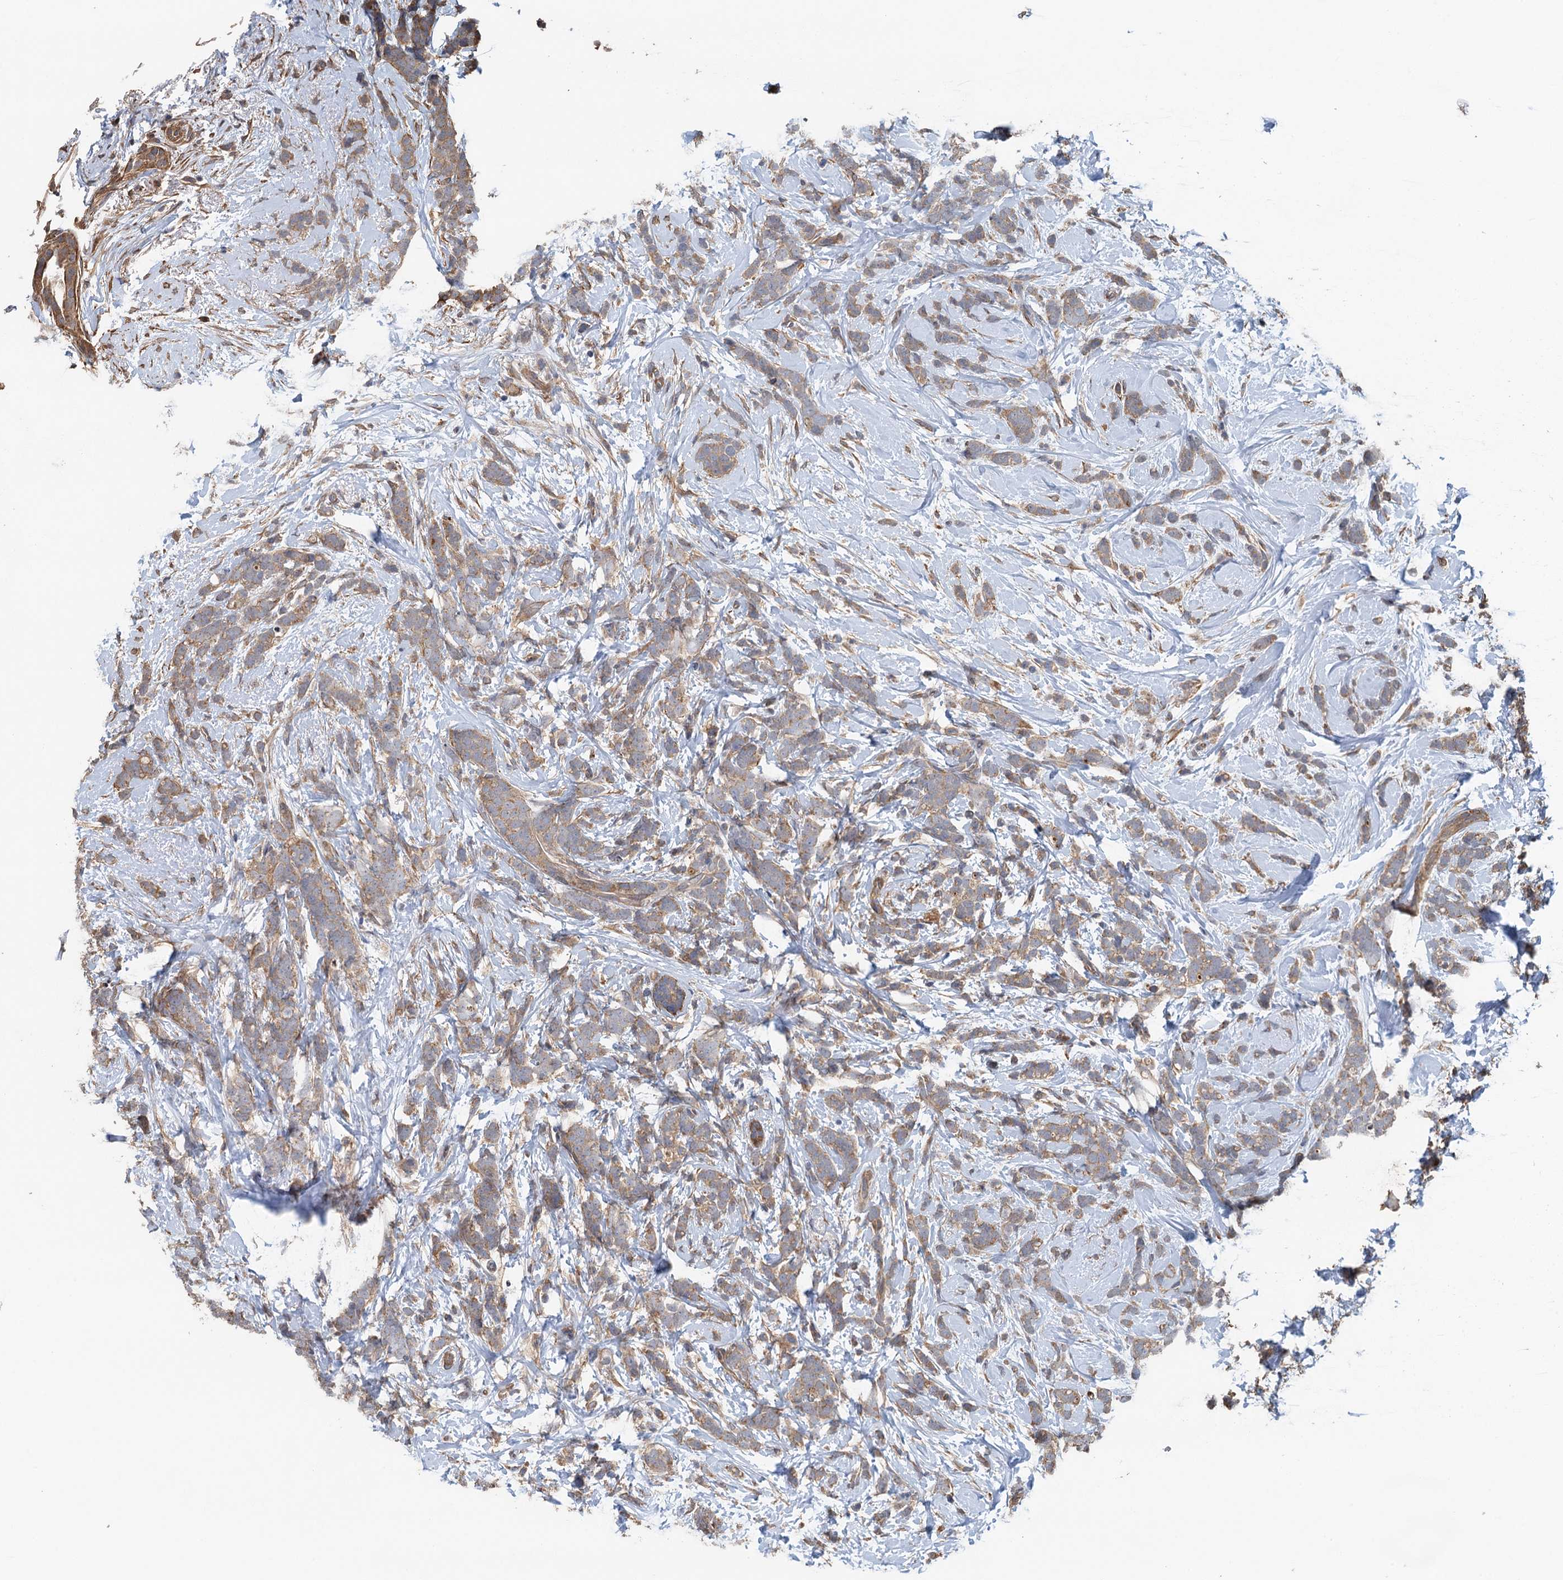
{"staining": {"intensity": "moderate", "quantity": ">75%", "location": "cytoplasmic/membranous"}, "tissue": "breast cancer", "cell_type": "Tumor cells", "image_type": "cancer", "snomed": [{"axis": "morphology", "description": "Lobular carcinoma"}, {"axis": "topography", "description": "Breast"}], "caption": "Breast lobular carcinoma stained with a brown dye demonstrates moderate cytoplasmic/membranous positive expression in approximately >75% of tumor cells.", "gene": "MEAK7", "patient": {"sex": "female", "age": 58}}